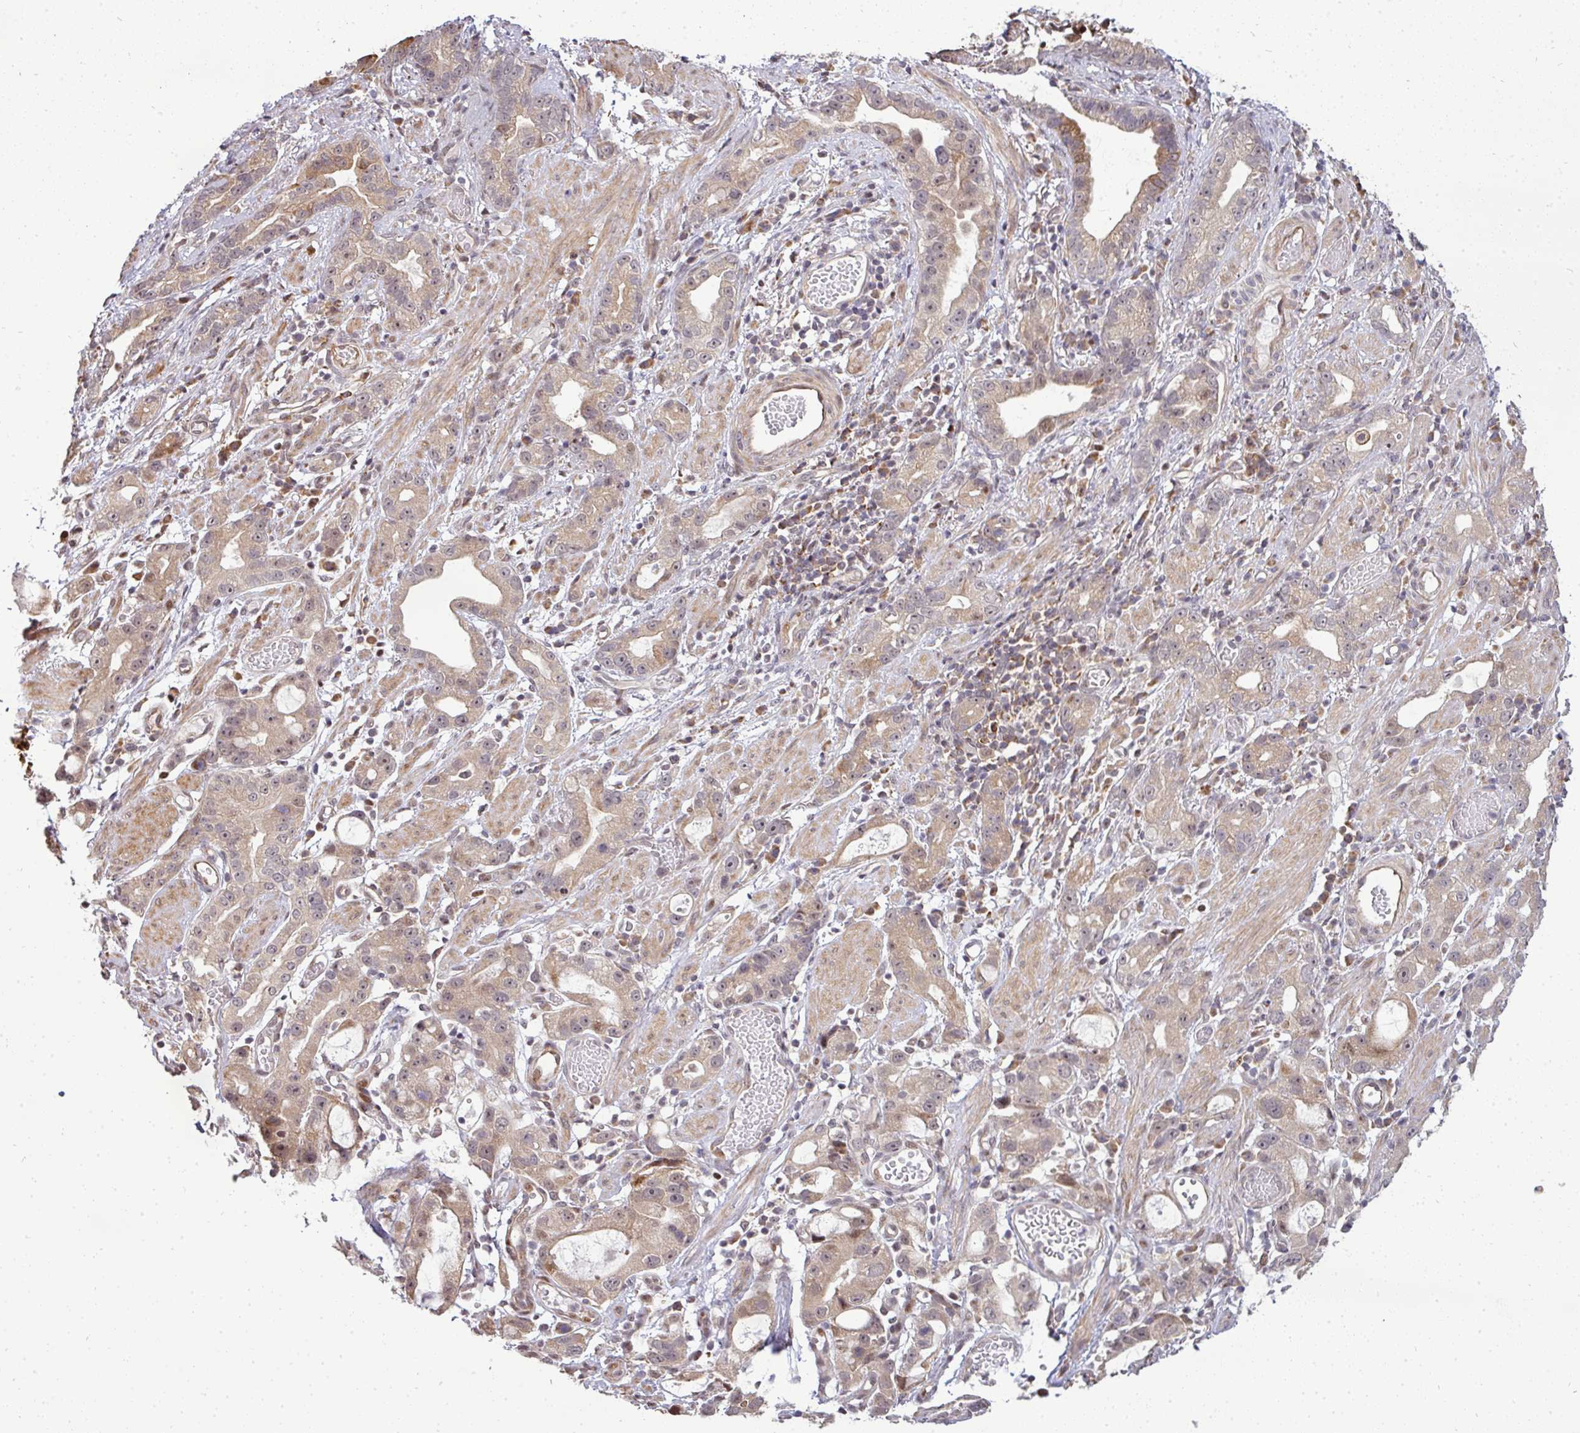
{"staining": {"intensity": "weak", "quantity": ">75%", "location": "cytoplasmic/membranous"}, "tissue": "stomach cancer", "cell_type": "Tumor cells", "image_type": "cancer", "snomed": [{"axis": "morphology", "description": "Adenocarcinoma, NOS"}, {"axis": "topography", "description": "Stomach"}], "caption": "Stomach cancer stained with DAB IHC reveals low levels of weak cytoplasmic/membranous expression in approximately >75% of tumor cells. The protein of interest is stained brown, and the nuclei are stained in blue (DAB (3,3'-diaminobenzidine) IHC with brightfield microscopy, high magnification).", "gene": "PATZ1", "patient": {"sex": "male", "age": 55}}